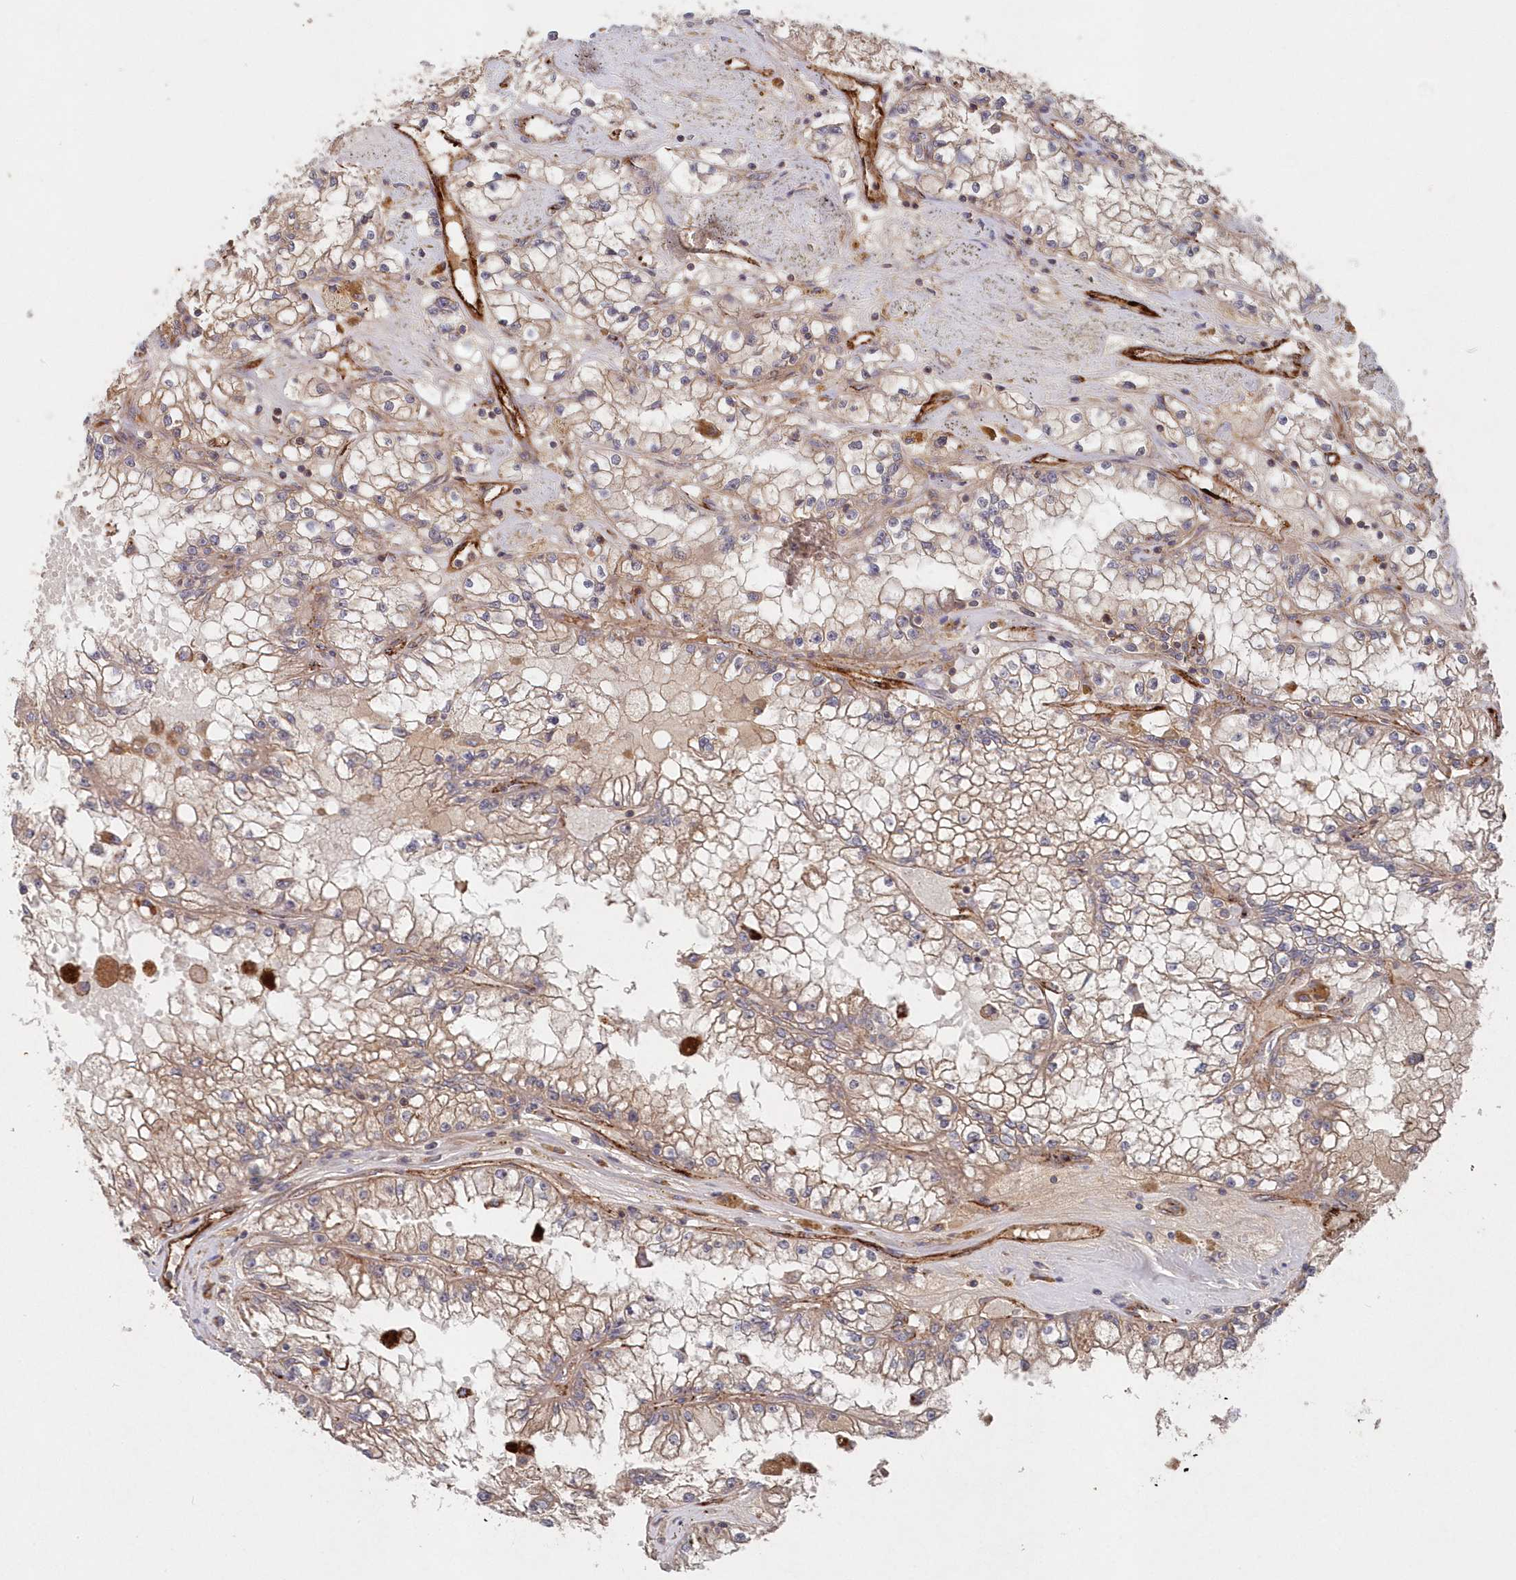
{"staining": {"intensity": "weak", "quantity": ">75%", "location": "cytoplasmic/membranous"}, "tissue": "renal cancer", "cell_type": "Tumor cells", "image_type": "cancer", "snomed": [{"axis": "morphology", "description": "Adenocarcinoma, NOS"}, {"axis": "topography", "description": "Kidney"}], "caption": "Immunohistochemistry micrograph of neoplastic tissue: human adenocarcinoma (renal) stained using immunohistochemistry demonstrates low levels of weak protein expression localized specifically in the cytoplasmic/membranous of tumor cells, appearing as a cytoplasmic/membranous brown color.", "gene": "ABHD14B", "patient": {"sex": "male", "age": 56}}